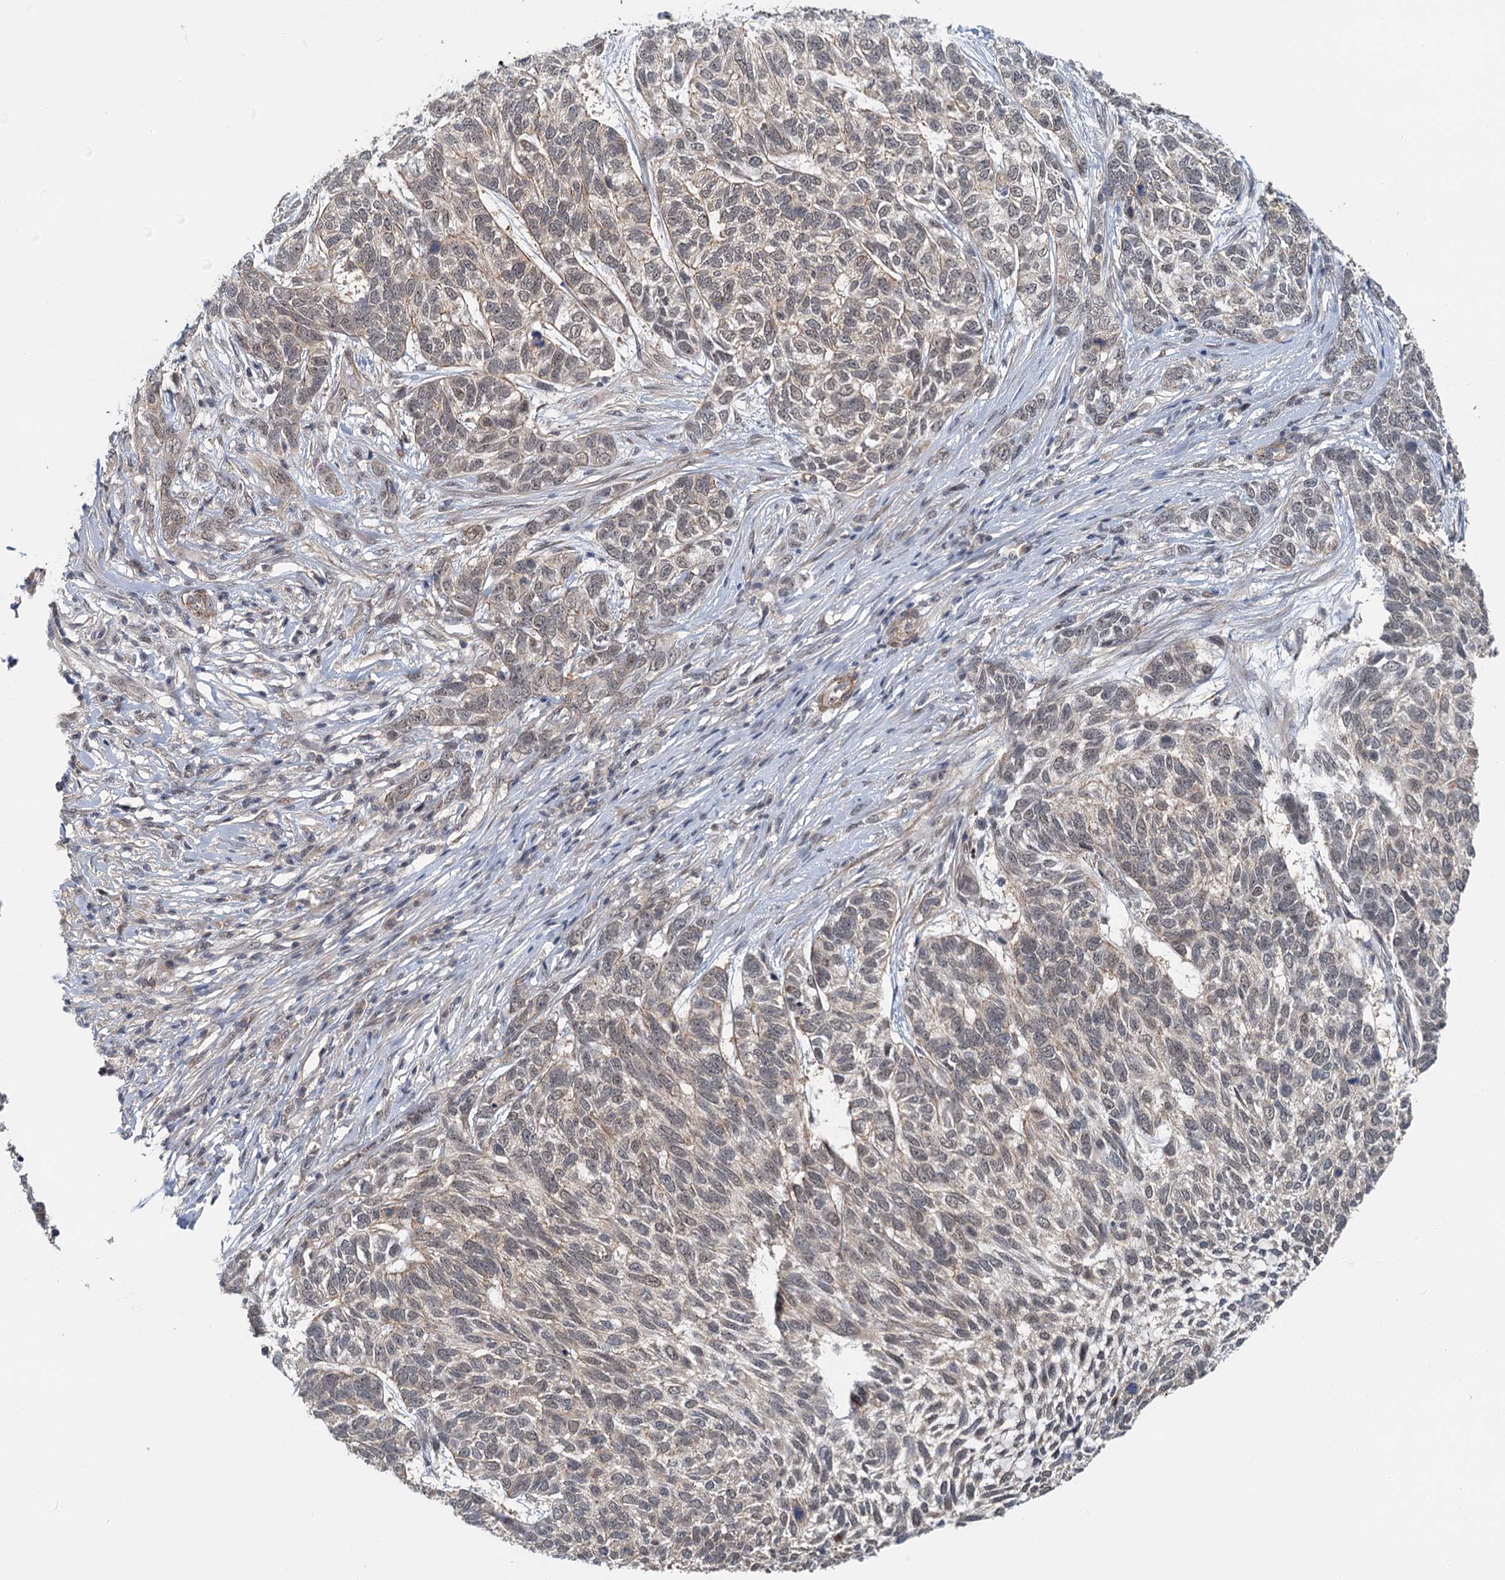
{"staining": {"intensity": "weak", "quantity": "25%-75%", "location": "nuclear"}, "tissue": "skin cancer", "cell_type": "Tumor cells", "image_type": "cancer", "snomed": [{"axis": "morphology", "description": "Basal cell carcinoma"}, {"axis": "topography", "description": "Skin"}], "caption": "Tumor cells demonstrate weak nuclear staining in about 25%-75% of cells in skin cancer. Using DAB (brown) and hematoxylin (blue) stains, captured at high magnification using brightfield microscopy.", "gene": "TAS2R42", "patient": {"sex": "female", "age": 65}}